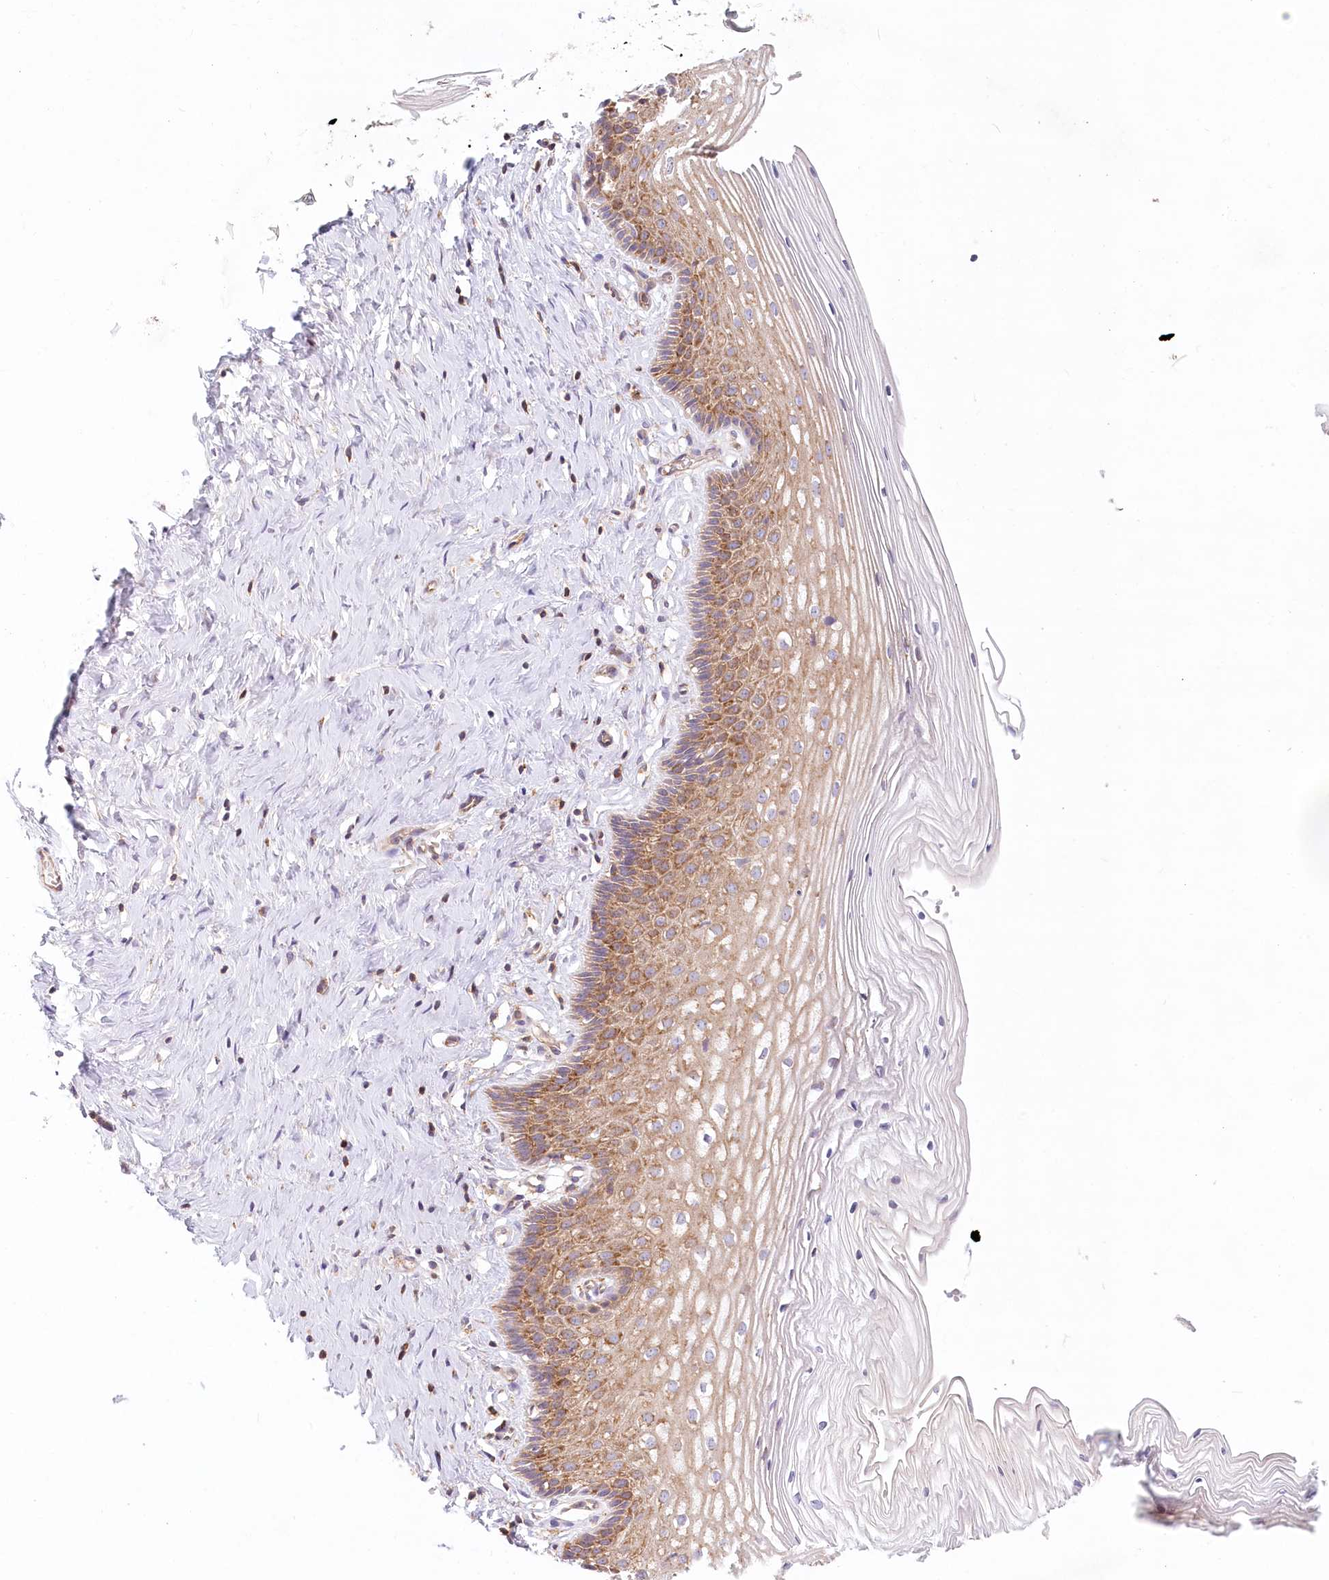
{"staining": {"intensity": "weak", "quantity": ">75%", "location": "cytoplasmic/membranous"}, "tissue": "cervix", "cell_type": "Glandular cells", "image_type": "normal", "snomed": [{"axis": "morphology", "description": "Normal tissue, NOS"}, {"axis": "topography", "description": "Cervix"}], "caption": "Immunohistochemistry photomicrograph of normal cervix: cervix stained using immunohistochemistry (IHC) reveals low levels of weak protein expression localized specifically in the cytoplasmic/membranous of glandular cells, appearing as a cytoplasmic/membranous brown color.", "gene": "UMPS", "patient": {"sex": "female", "age": 33}}